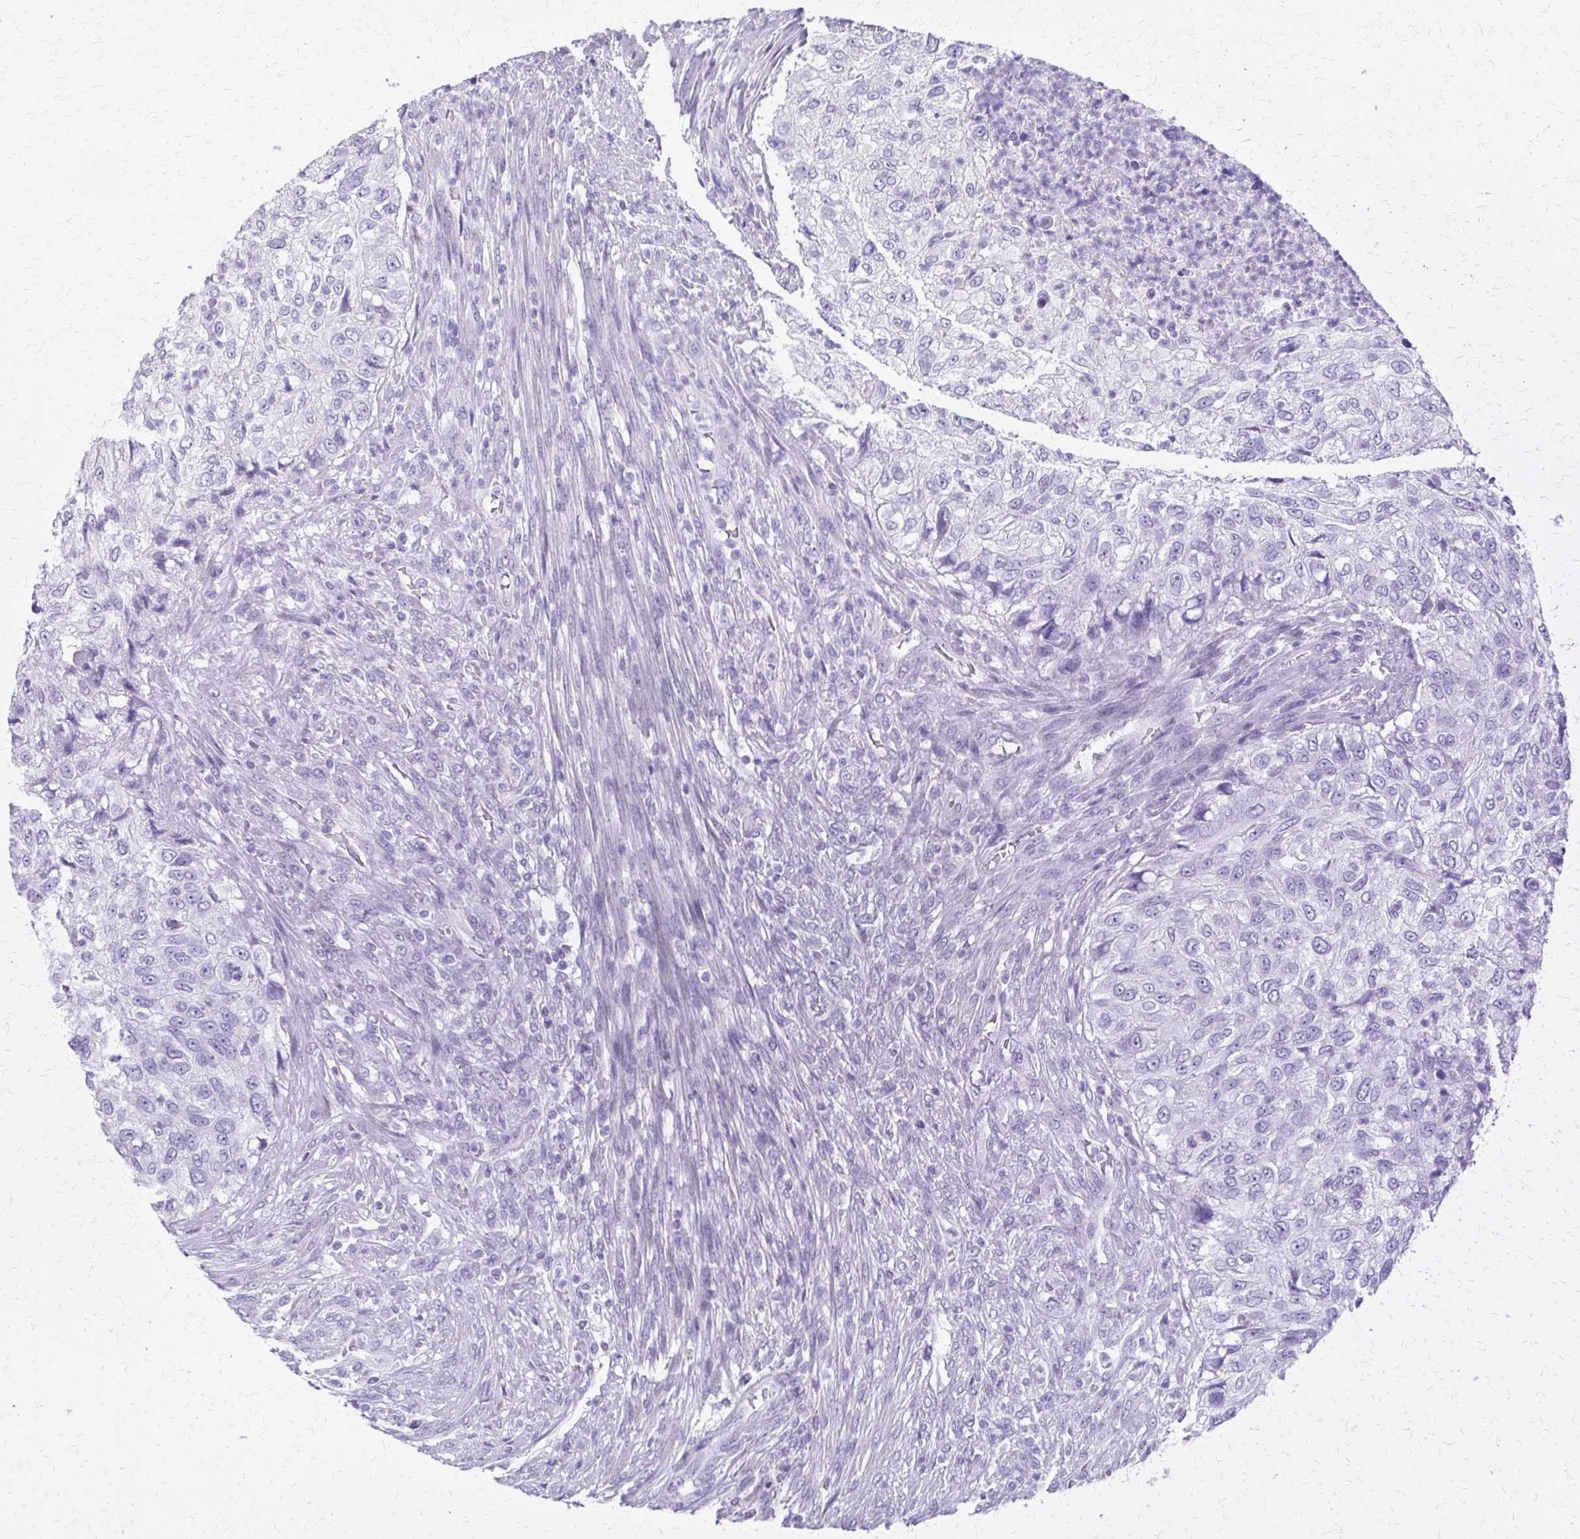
{"staining": {"intensity": "negative", "quantity": "none", "location": "none"}, "tissue": "urothelial cancer", "cell_type": "Tumor cells", "image_type": "cancer", "snomed": [{"axis": "morphology", "description": "Urothelial carcinoma, High grade"}, {"axis": "topography", "description": "Urinary bladder"}], "caption": "Micrograph shows no protein expression in tumor cells of high-grade urothelial carcinoma tissue. The staining is performed using DAB brown chromogen with nuclei counter-stained in using hematoxylin.", "gene": "CYB5A", "patient": {"sex": "female", "age": 60}}